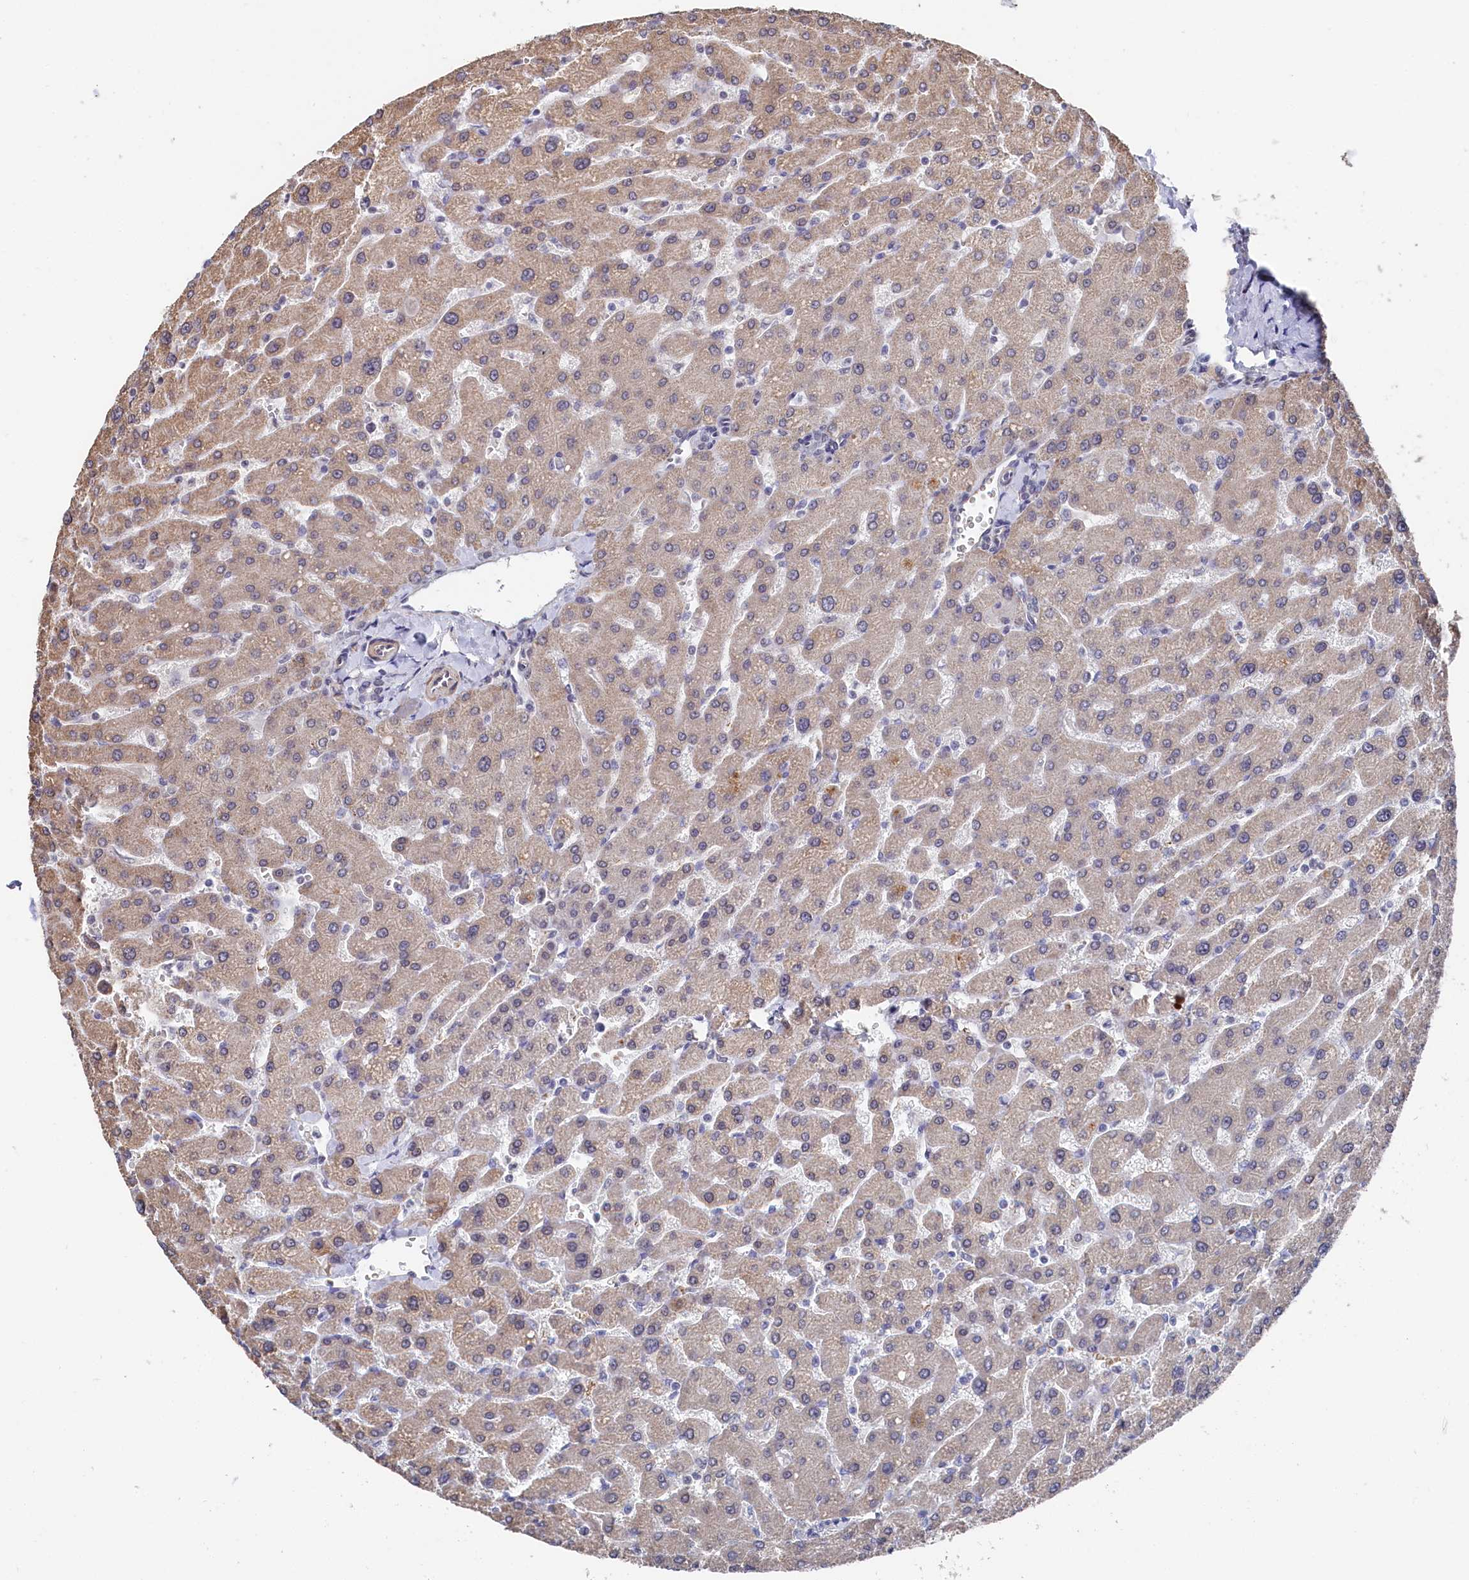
{"staining": {"intensity": "negative", "quantity": "none", "location": "none"}, "tissue": "liver", "cell_type": "Cholangiocytes", "image_type": "normal", "snomed": [{"axis": "morphology", "description": "Normal tissue, NOS"}, {"axis": "topography", "description": "Liver"}], "caption": "Protein analysis of normal liver shows no significant expression in cholangiocytes. Brightfield microscopy of IHC stained with DAB (3,3'-diaminobenzidine) (brown) and hematoxylin (blue), captured at high magnification.", "gene": "TIGD4", "patient": {"sex": "male", "age": 55}}